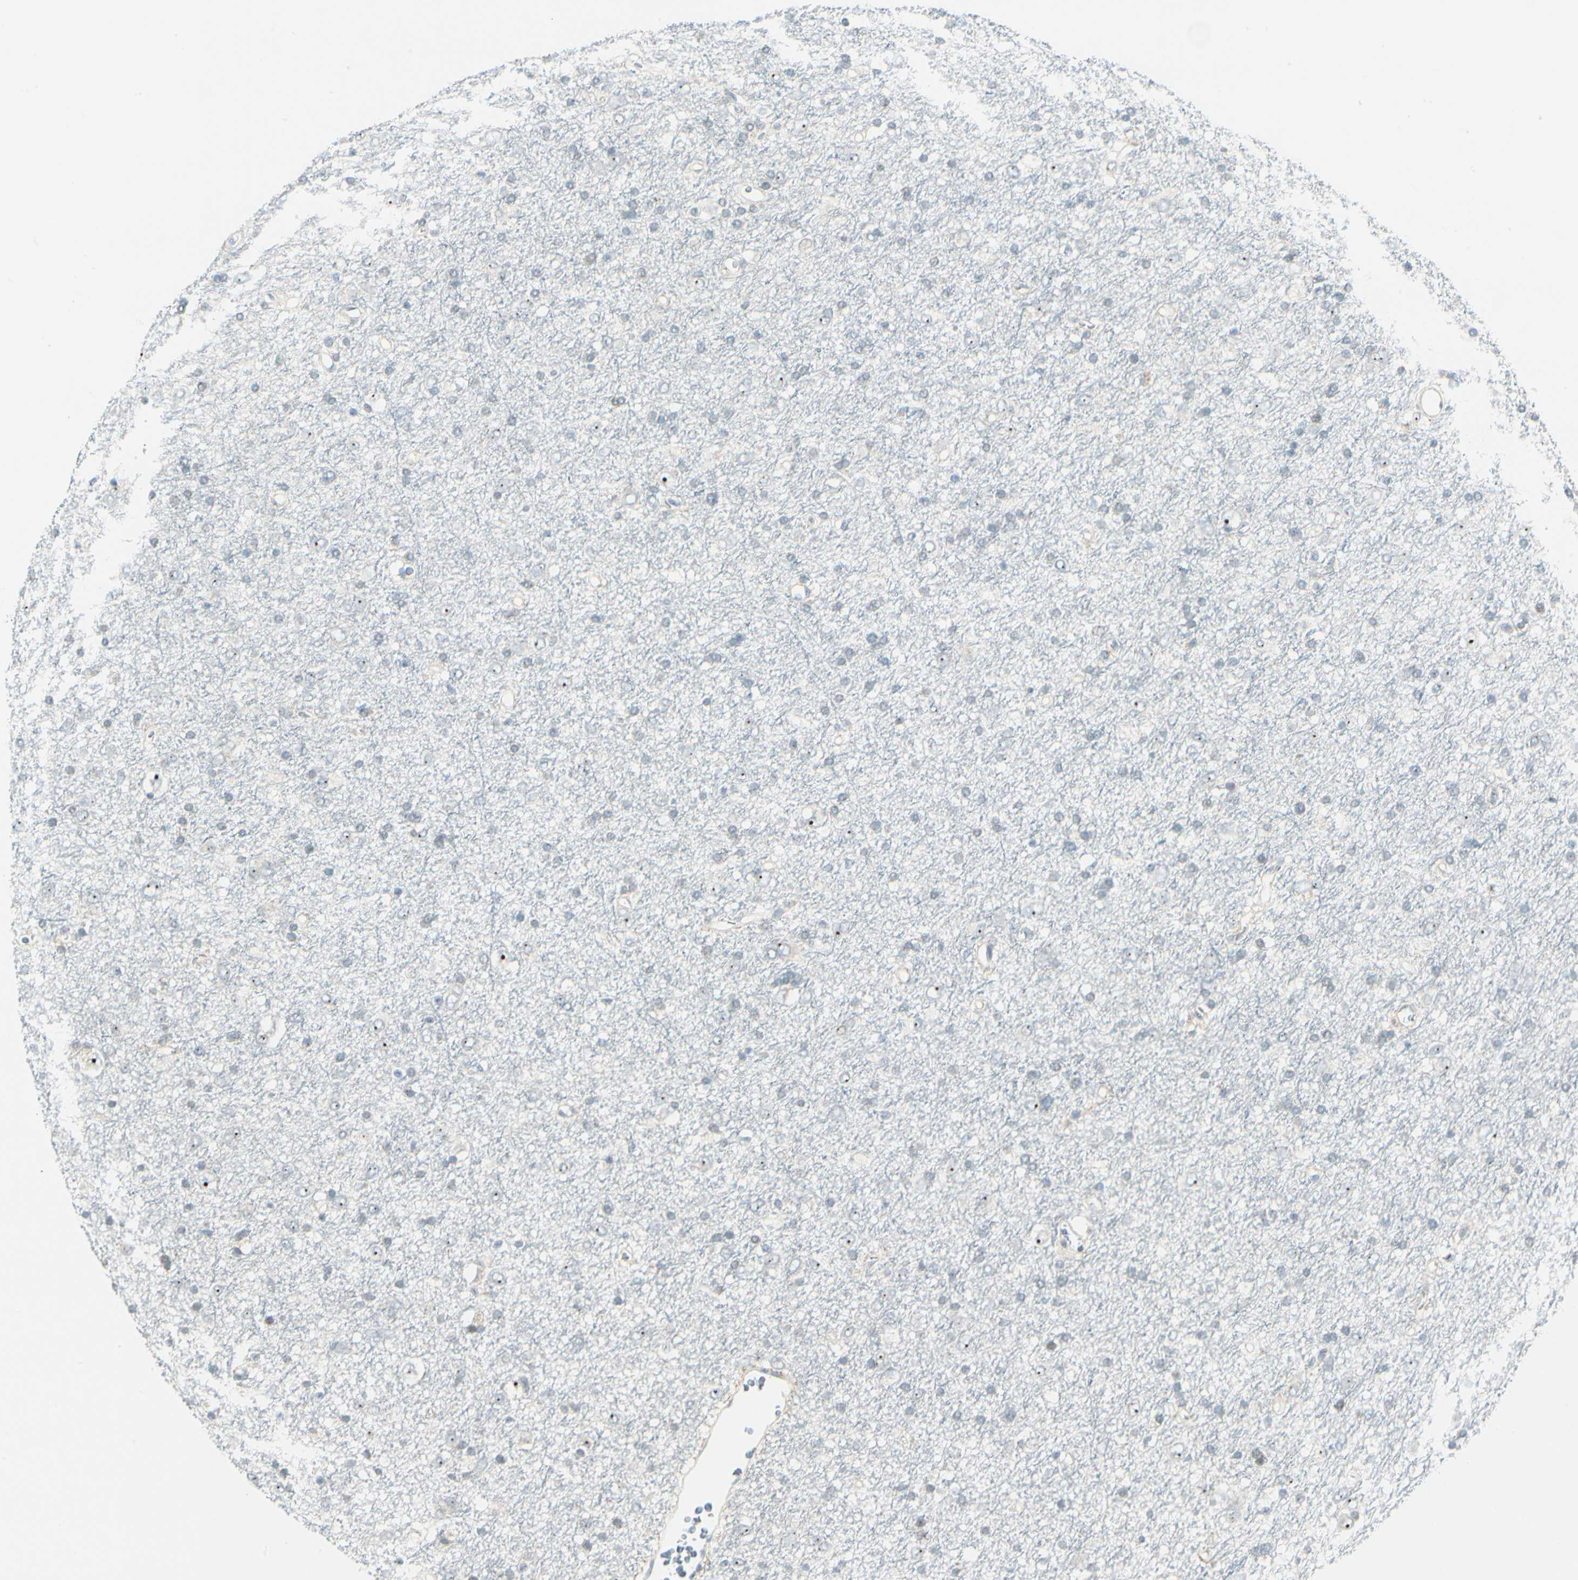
{"staining": {"intensity": "weak", "quantity": "<25%", "location": "nuclear"}, "tissue": "glioma", "cell_type": "Tumor cells", "image_type": "cancer", "snomed": [{"axis": "morphology", "description": "Glioma, malignant, Low grade"}, {"axis": "topography", "description": "Brain"}], "caption": "There is no significant expression in tumor cells of glioma. Nuclei are stained in blue.", "gene": "ZSCAN1", "patient": {"sex": "male", "age": 77}}